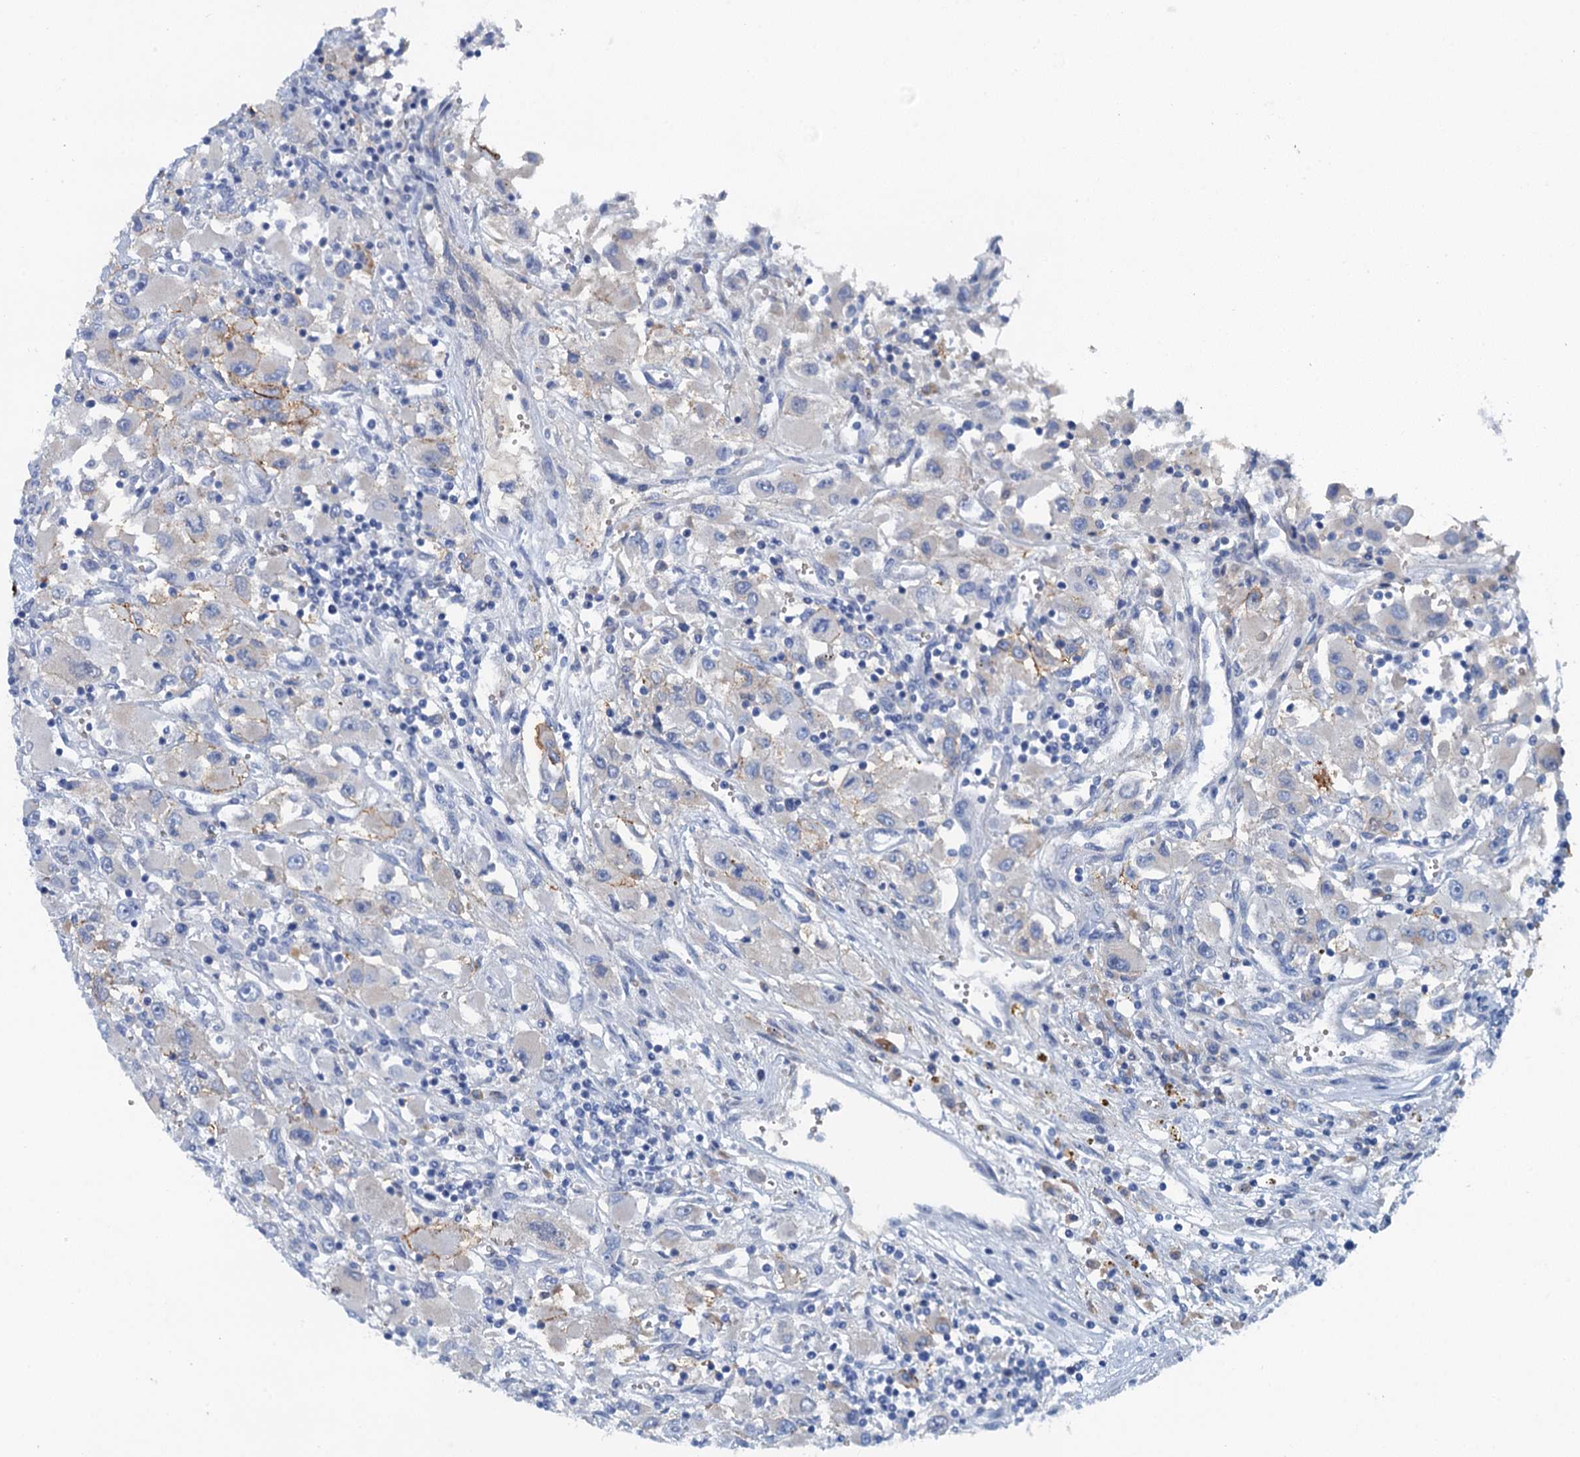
{"staining": {"intensity": "negative", "quantity": "none", "location": "none"}, "tissue": "renal cancer", "cell_type": "Tumor cells", "image_type": "cancer", "snomed": [{"axis": "morphology", "description": "Adenocarcinoma, NOS"}, {"axis": "topography", "description": "Kidney"}], "caption": "This is an immunohistochemistry micrograph of renal cancer. There is no positivity in tumor cells.", "gene": "MYADML2", "patient": {"sex": "female", "age": 52}}